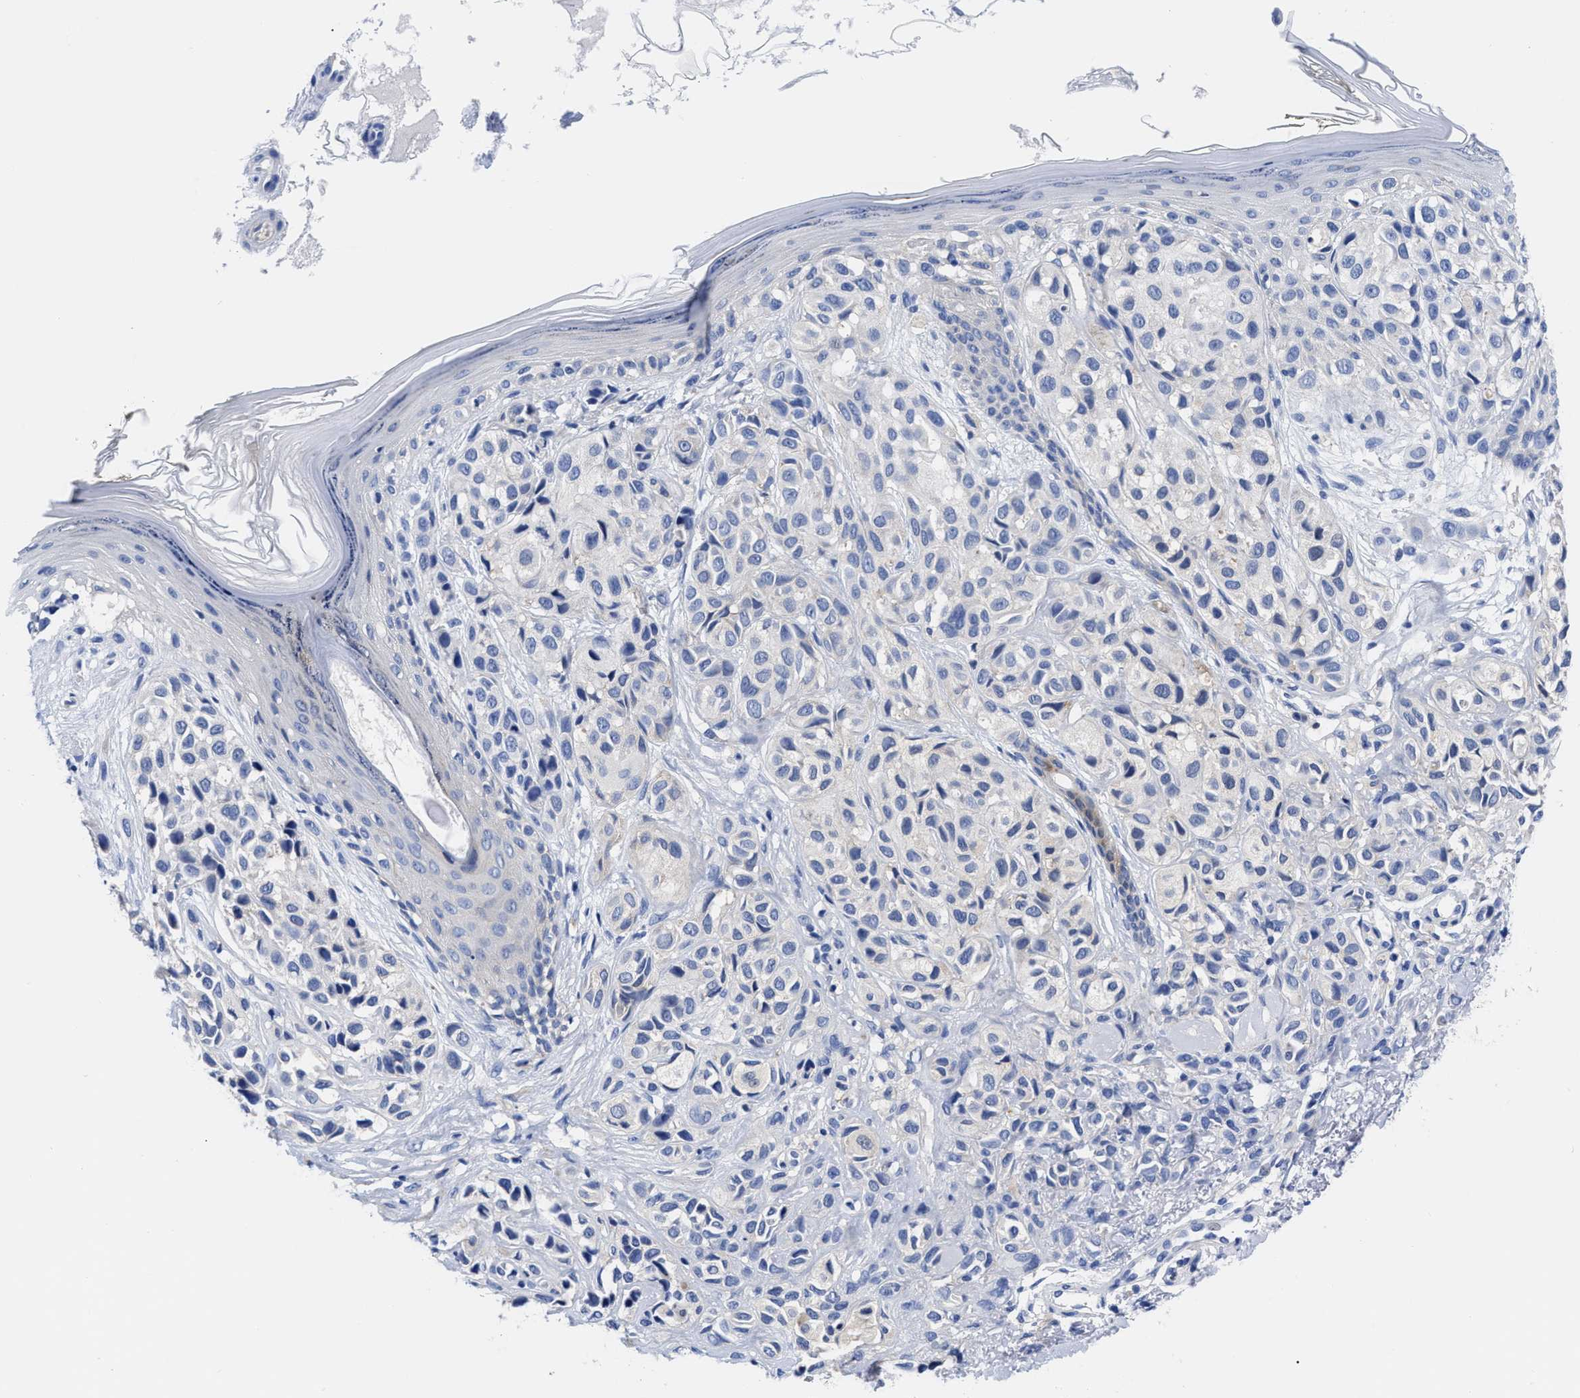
{"staining": {"intensity": "negative", "quantity": "none", "location": "none"}, "tissue": "melanoma", "cell_type": "Tumor cells", "image_type": "cancer", "snomed": [{"axis": "morphology", "description": "Malignant melanoma, NOS"}, {"axis": "topography", "description": "Skin"}], "caption": "An image of human malignant melanoma is negative for staining in tumor cells. (DAB (3,3'-diaminobenzidine) immunohistochemistry (IHC), high magnification).", "gene": "RBKS", "patient": {"sex": "female", "age": 58}}